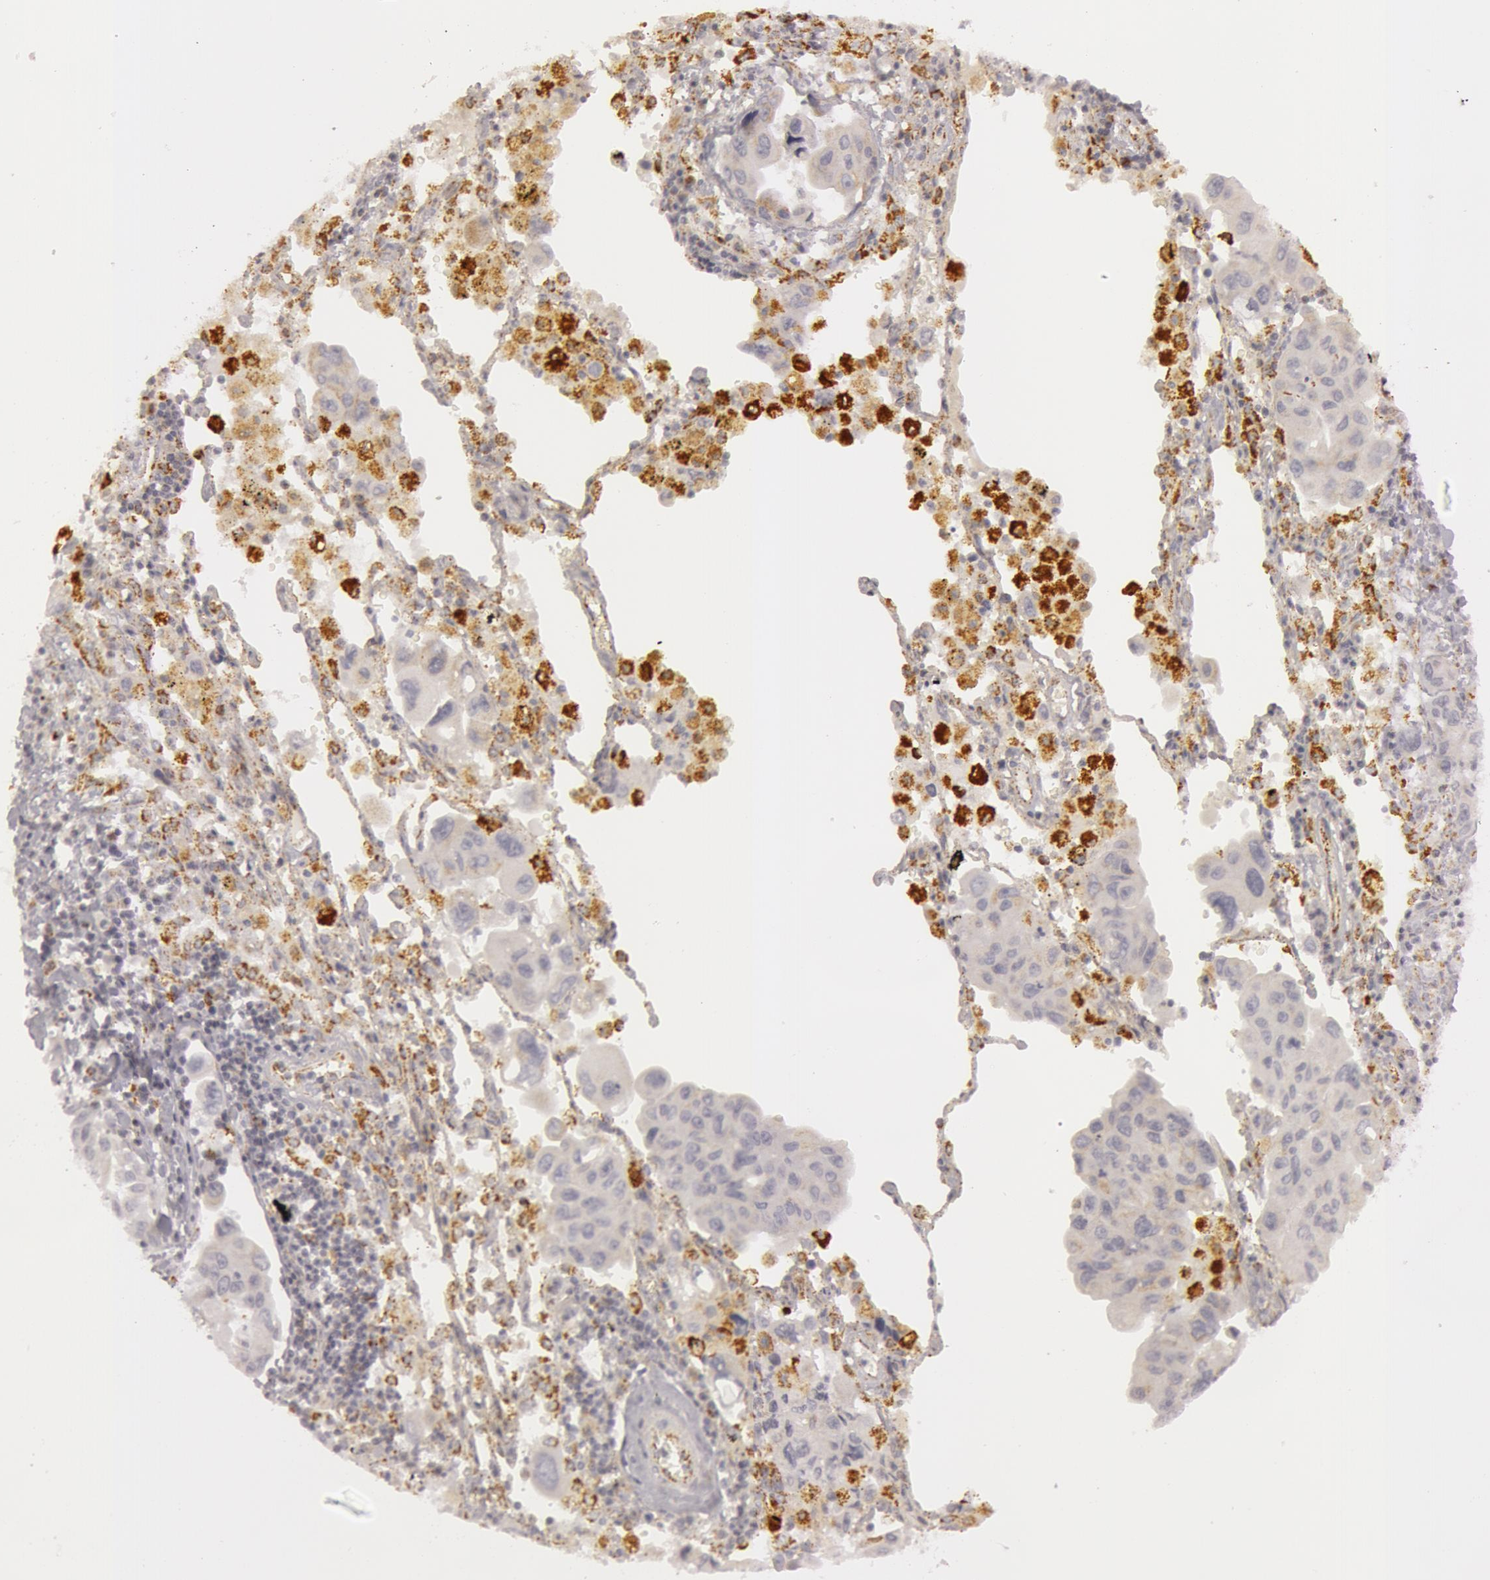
{"staining": {"intensity": "weak", "quantity": "25%-75%", "location": "cytoplasmic/membranous"}, "tissue": "lung cancer", "cell_type": "Tumor cells", "image_type": "cancer", "snomed": [{"axis": "morphology", "description": "Adenocarcinoma, NOS"}, {"axis": "topography", "description": "Lung"}], "caption": "Lung adenocarcinoma was stained to show a protein in brown. There is low levels of weak cytoplasmic/membranous positivity in about 25%-75% of tumor cells.", "gene": "C7", "patient": {"sex": "male", "age": 64}}